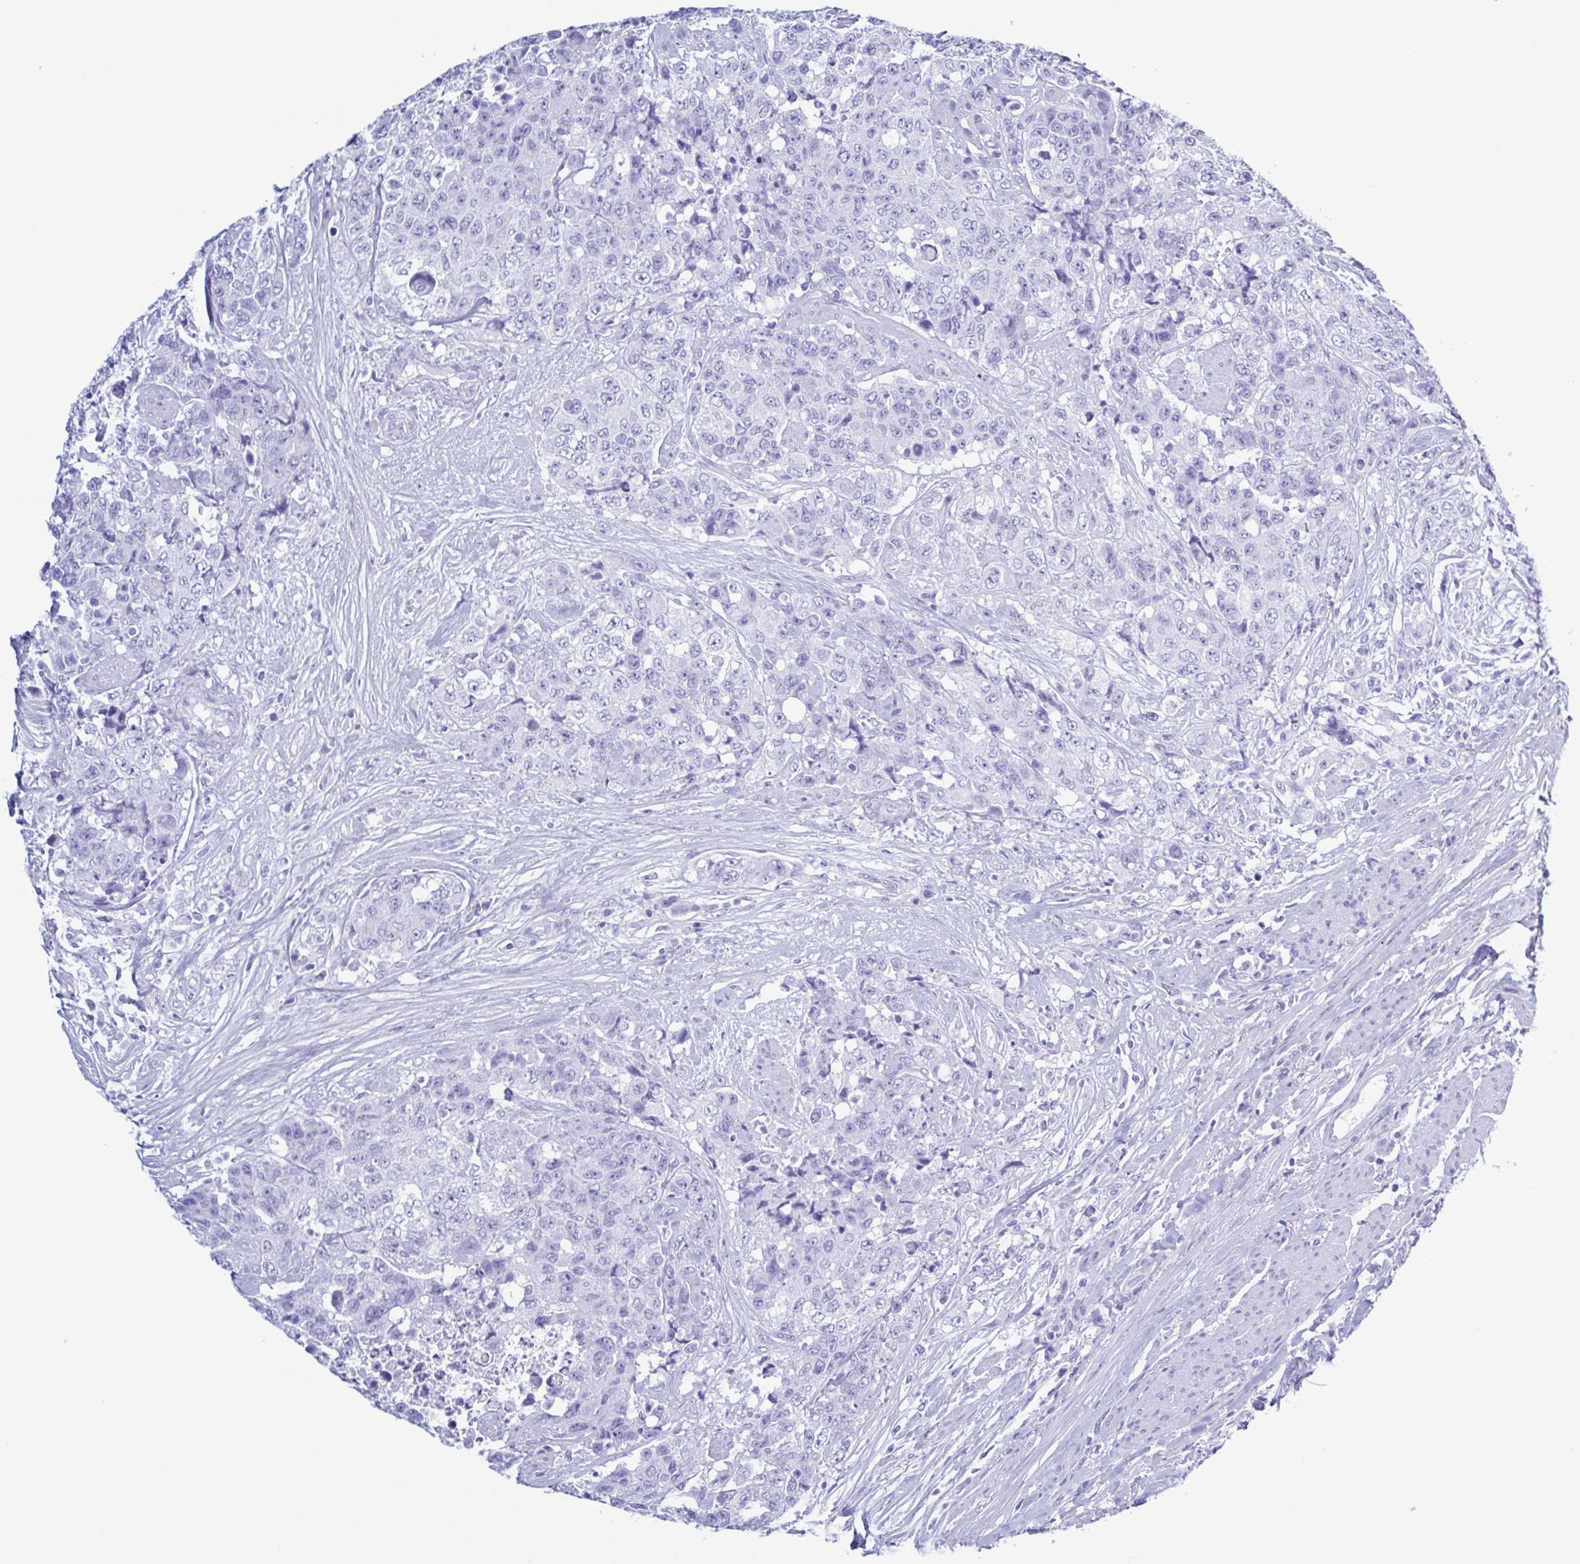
{"staining": {"intensity": "negative", "quantity": "none", "location": "none"}, "tissue": "urothelial cancer", "cell_type": "Tumor cells", "image_type": "cancer", "snomed": [{"axis": "morphology", "description": "Urothelial carcinoma, High grade"}, {"axis": "topography", "description": "Urinary bladder"}], "caption": "The image demonstrates no significant staining in tumor cells of urothelial cancer.", "gene": "LTF", "patient": {"sex": "female", "age": 78}}